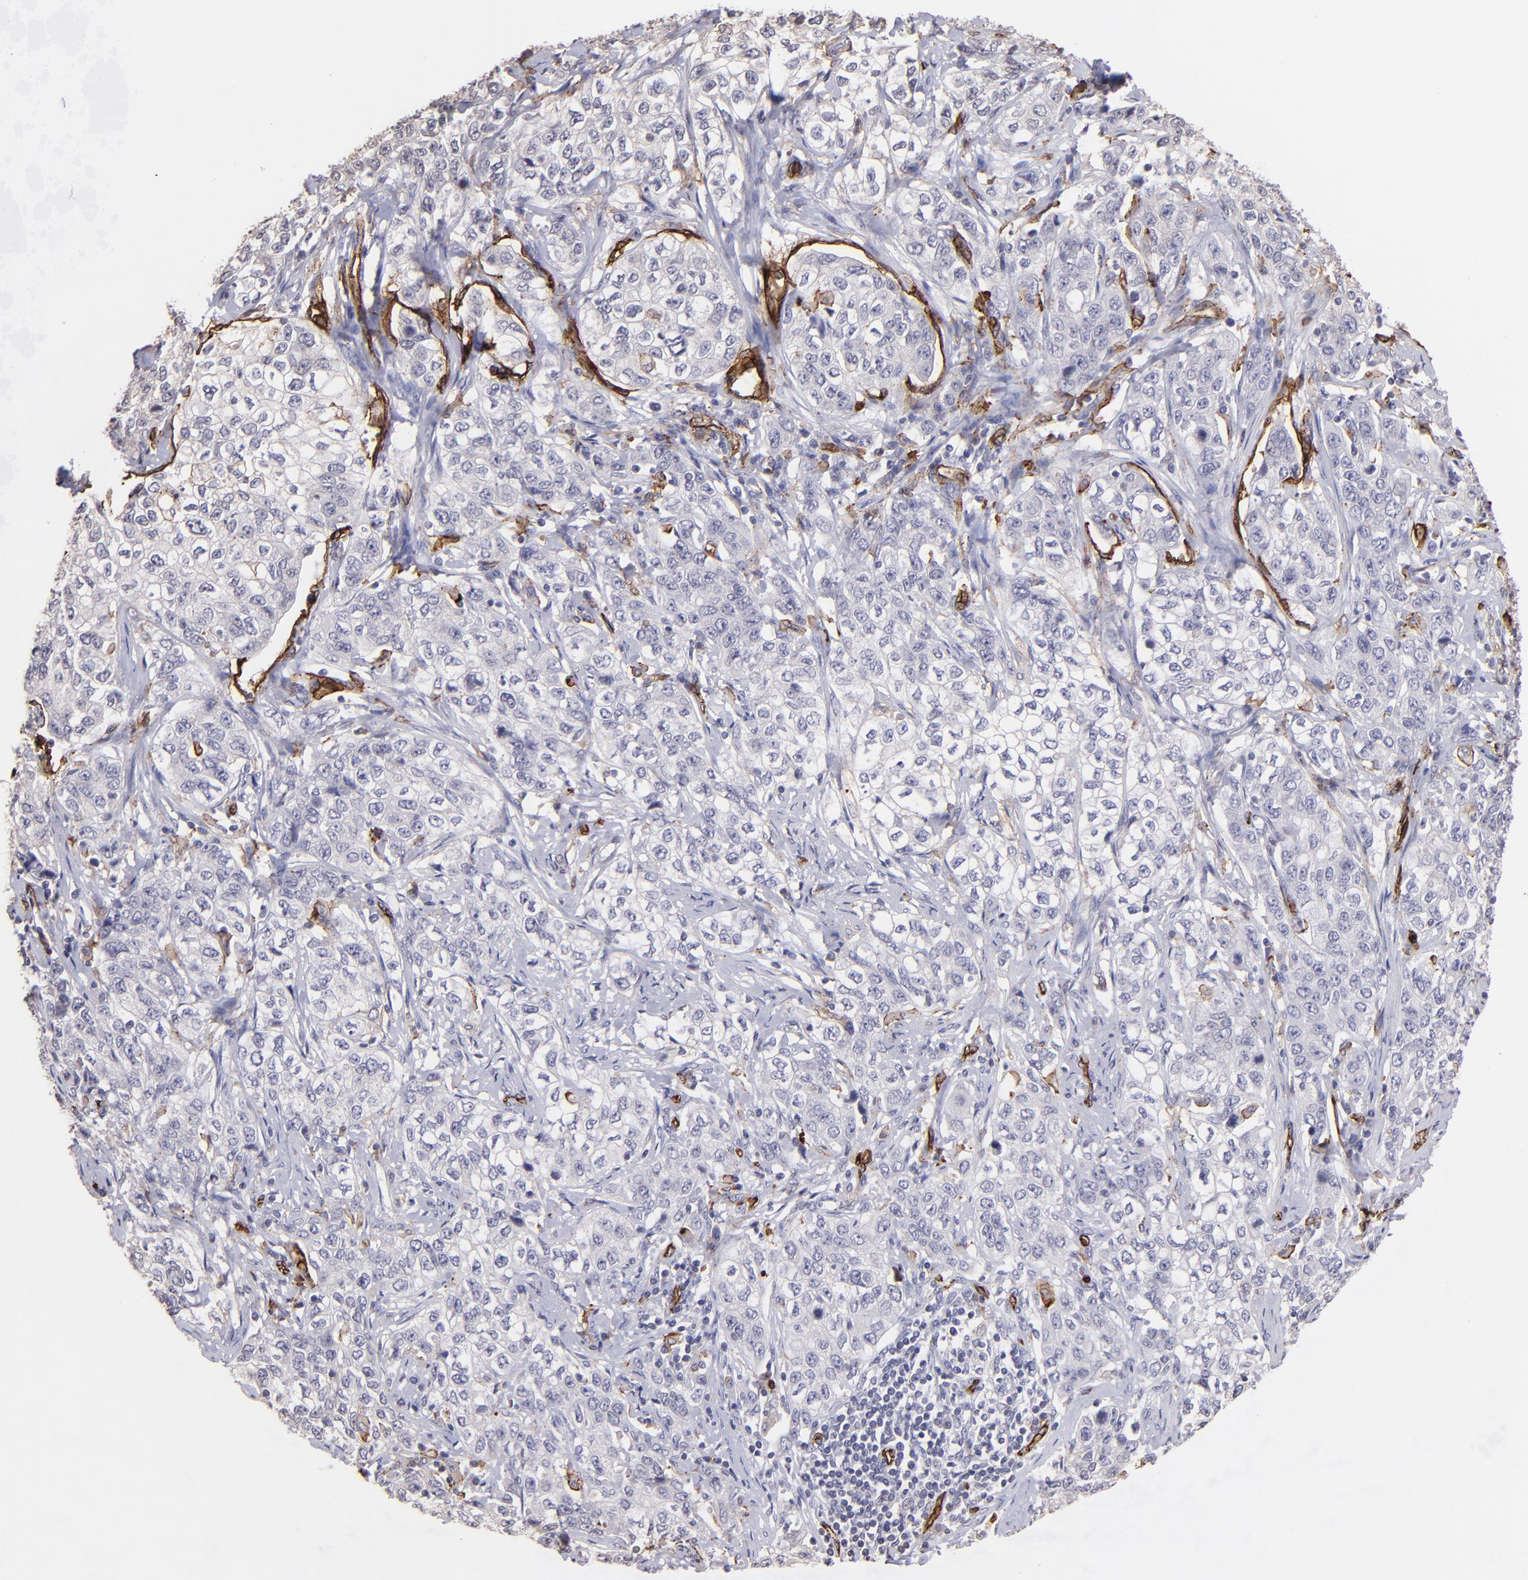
{"staining": {"intensity": "negative", "quantity": "none", "location": "none"}, "tissue": "stomach cancer", "cell_type": "Tumor cells", "image_type": "cancer", "snomed": [{"axis": "morphology", "description": "Adenocarcinoma, NOS"}, {"axis": "topography", "description": "Stomach"}], "caption": "Immunohistochemical staining of human stomach adenocarcinoma shows no significant staining in tumor cells.", "gene": "DYSF", "patient": {"sex": "male", "age": 48}}